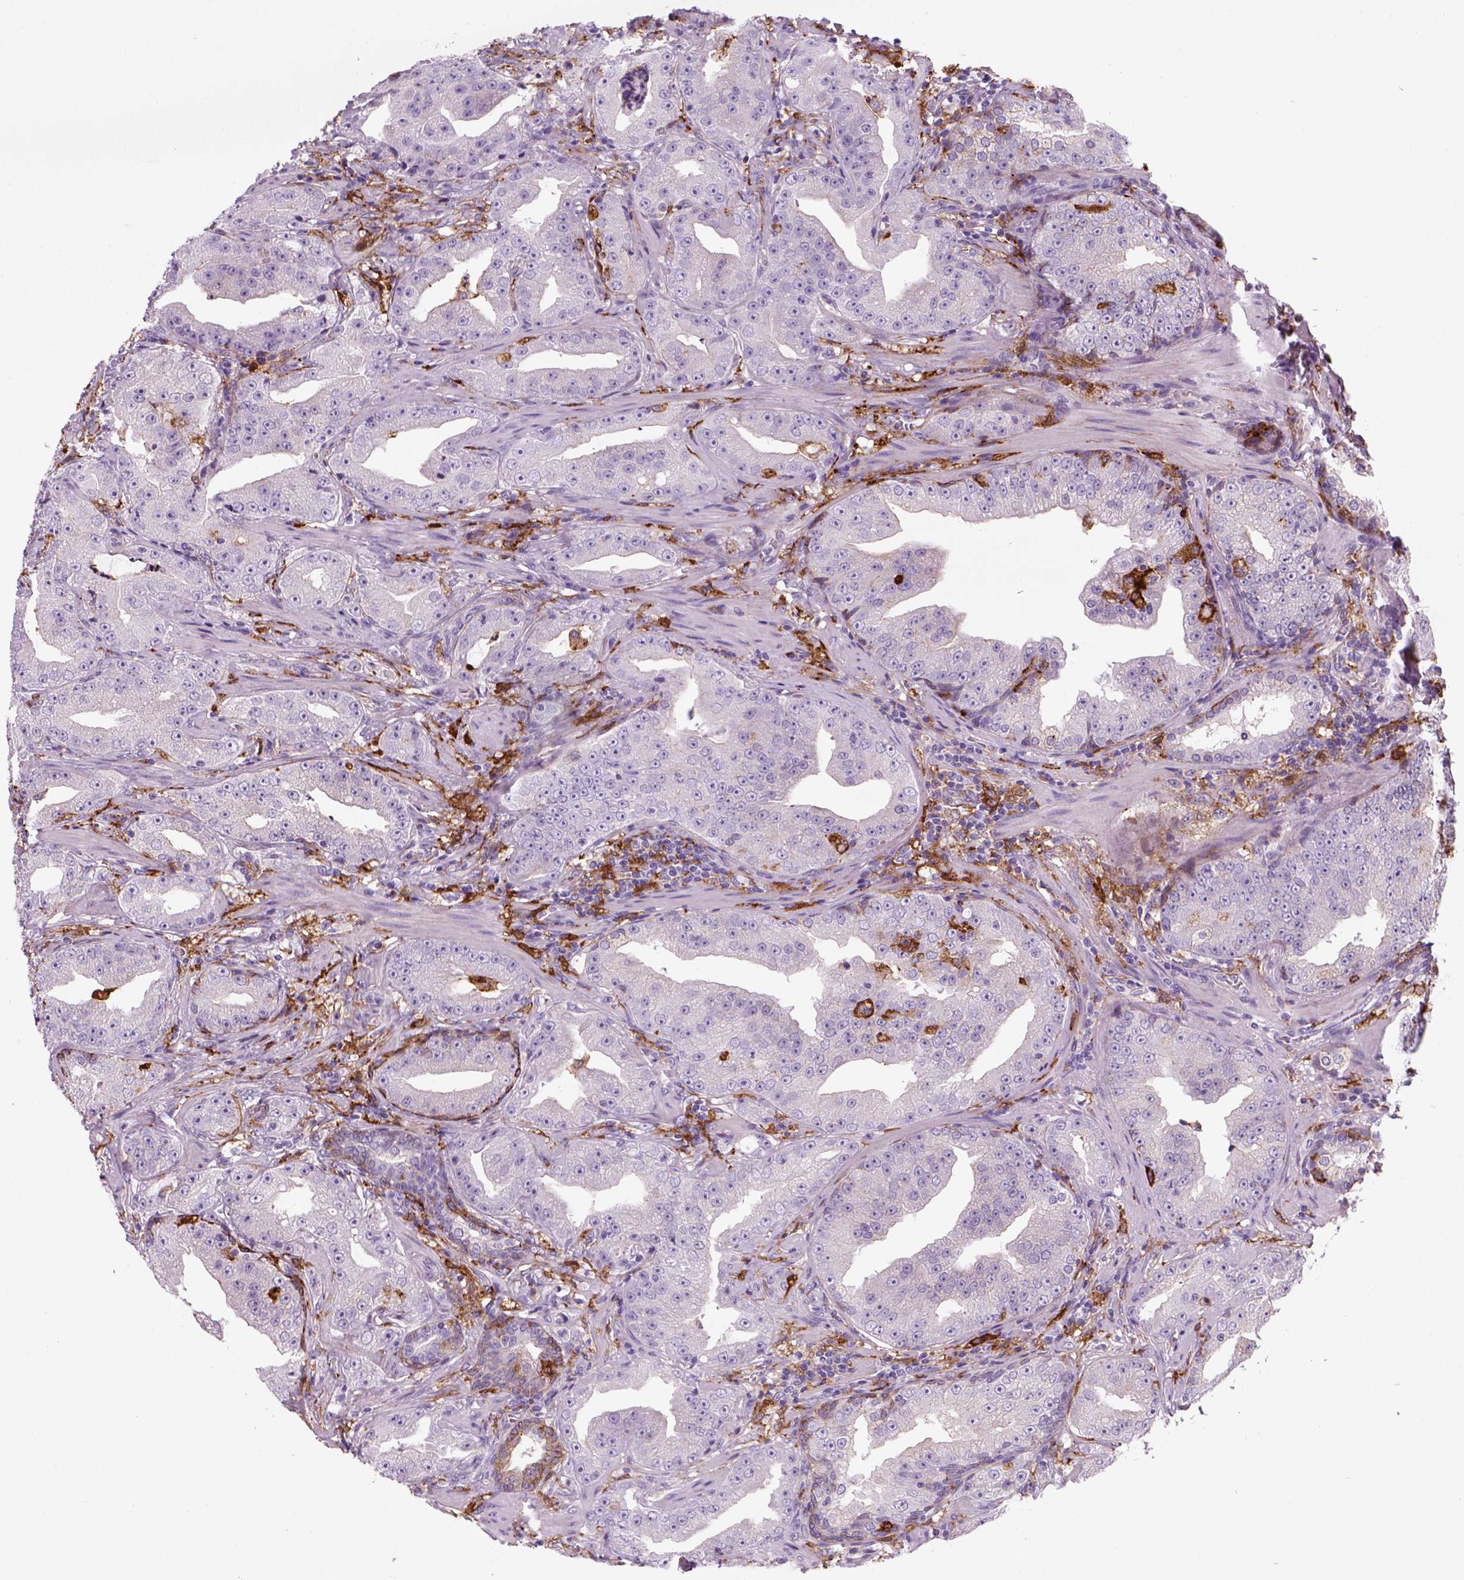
{"staining": {"intensity": "negative", "quantity": "none", "location": "none"}, "tissue": "prostate cancer", "cell_type": "Tumor cells", "image_type": "cancer", "snomed": [{"axis": "morphology", "description": "Adenocarcinoma, Low grade"}, {"axis": "topography", "description": "Prostate"}], "caption": "This image is of adenocarcinoma (low-grade) (prostate) stained with immunohistochemistry to label a protein in brown with the nuclei are counter-stained blue. There is no staining in tumor cells. Brightfield microscopy of immunohistochemistry (IHC) stained with DAB (3,3'-diaminobenzidine) (brown) and hematoxylin (blue), captured at high magnification.", "gene": "MARCKS", "patient": {"sex": "male", "age": 62}}